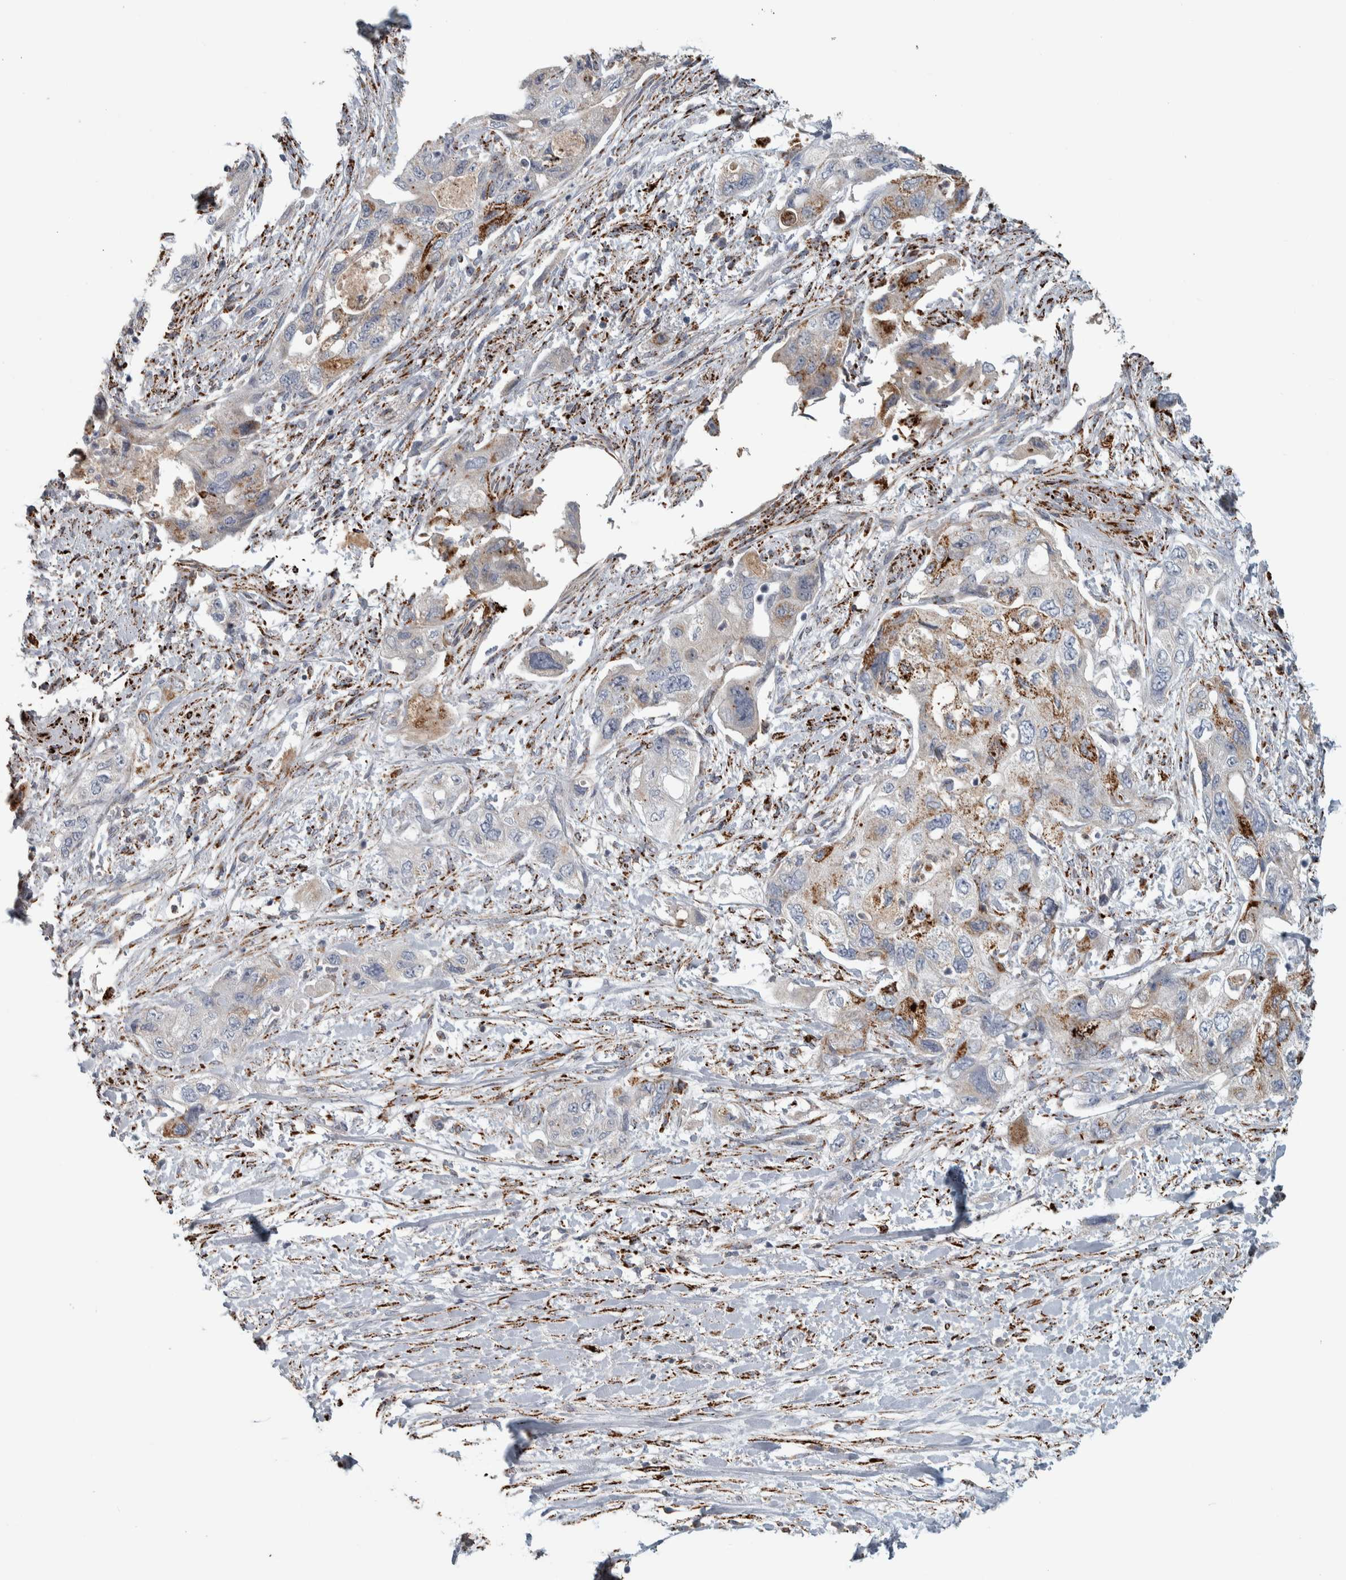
{"staining": {"intensity": "moderate", "quantity": "<25%", "location": "cytoplasmic/membranous"}, "tissue": "pancreatic cancer", "cell_type": "Tumor cells", "image_type": "cancer", "snomed": [{"axis": "morphology", "description": "Adenocarcinoma, NOS"}, {"axis": "topography", "description": "Pancreas"}], "caption": "Human pancreatic adenocarcinoma stained for a protein (brown) shows moderate cytoplasmic/membranous positive positivity in about <25% of tumor cells.", "gene": "FAM78A", "patient": {"sex": "female", "age": 73}}